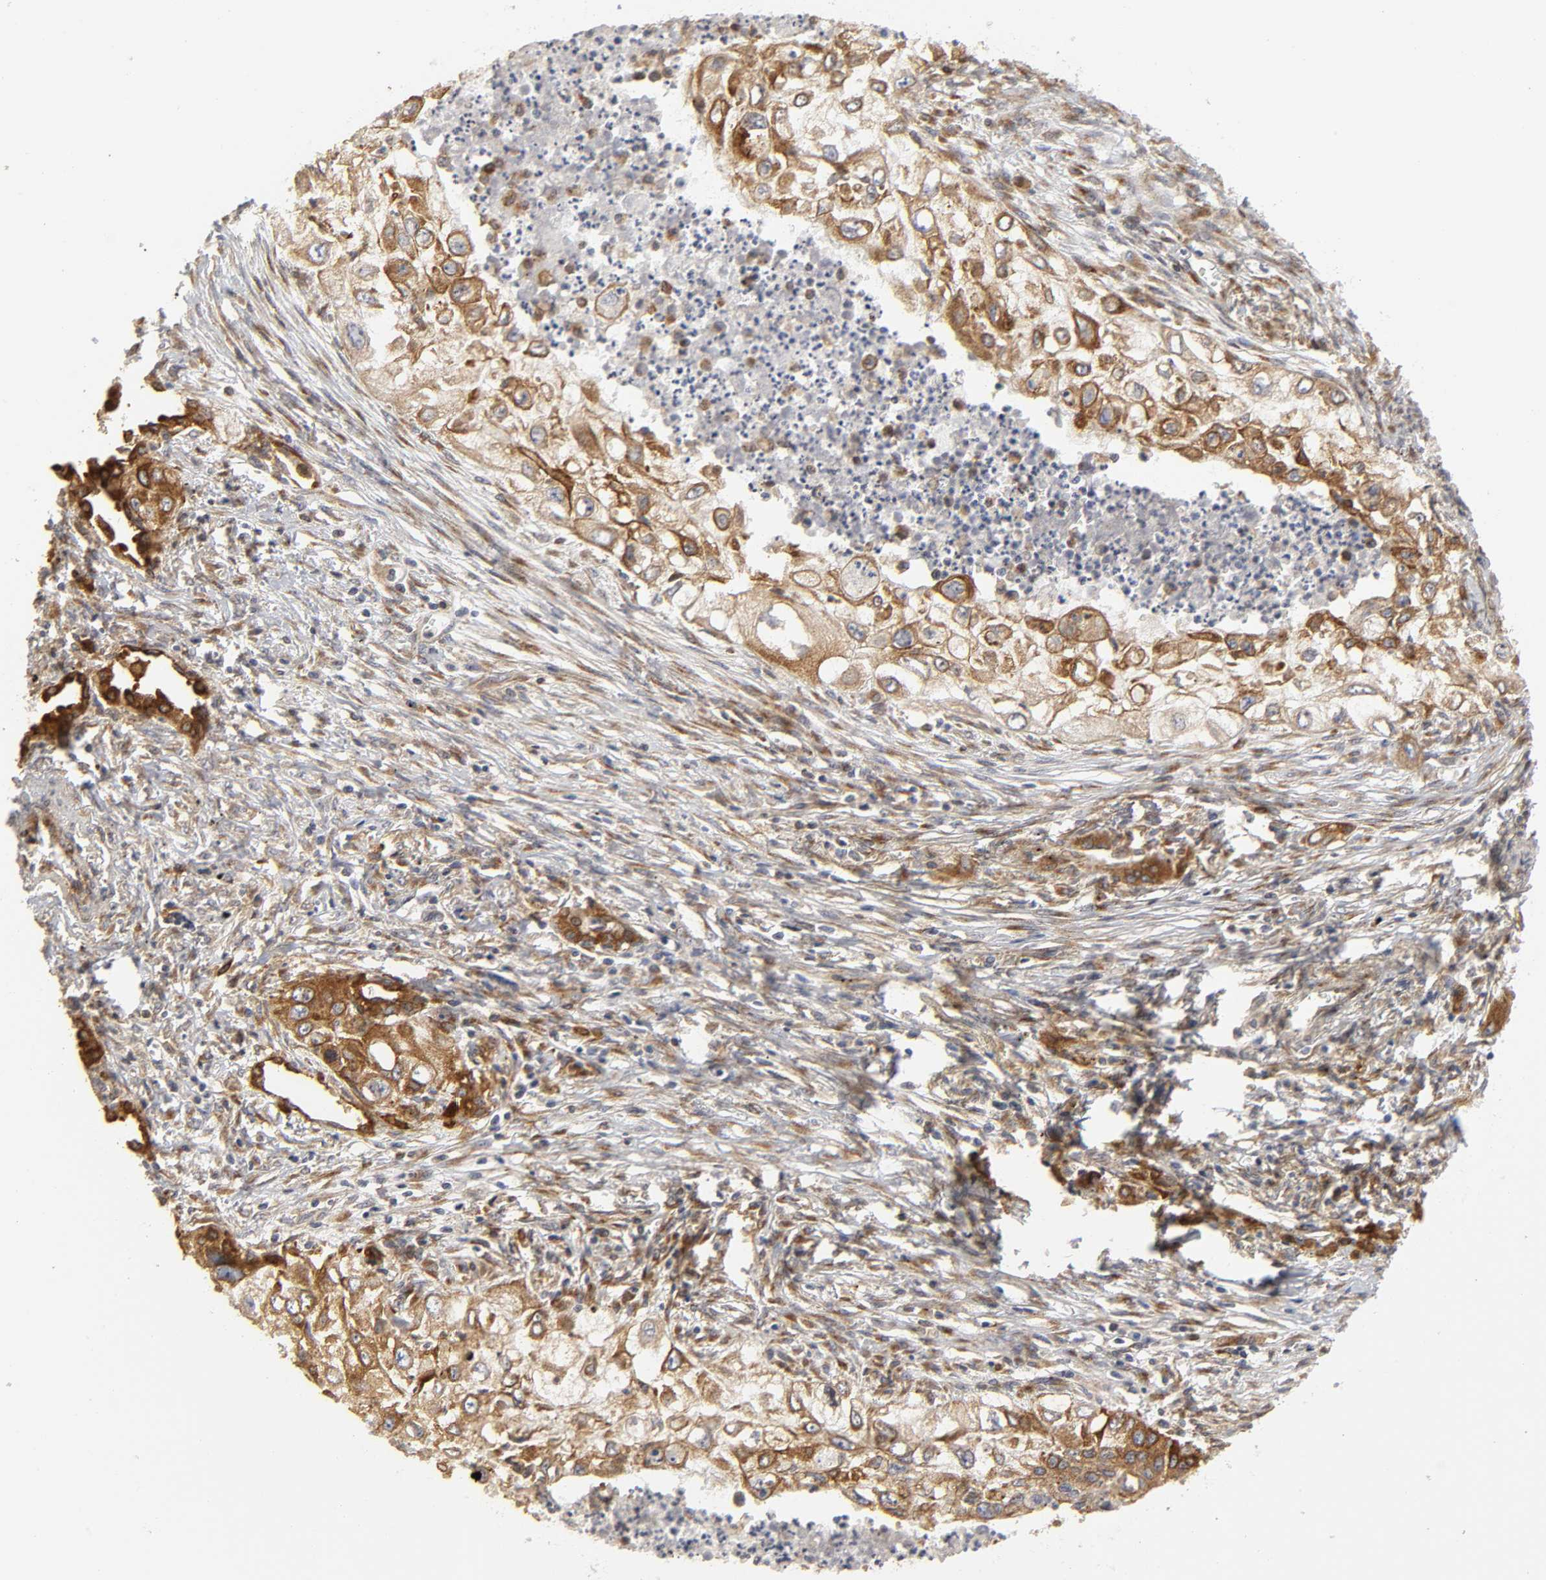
{"staining": {"intensity": "moderate", "quantity": ">75%", "location": "cytoplasmic/membranous"}, "tissue": "lung cancer", "cell_type": "Tumor cells", "image_type": "cancer", "snomed": [{"axis": "morphology", "description": "Squamous cell carcinoma, NOS"}, {"axis": "topography", "description": "Lung"}], "caption": "Tumor cells reveal medium levels of moderate cytoplasmic/membranous positivity in about >75% of cells in lung cancer (squamous cell carcinoma).", "gene": "POR", "patient": {"sex": "male", "age": 71}}